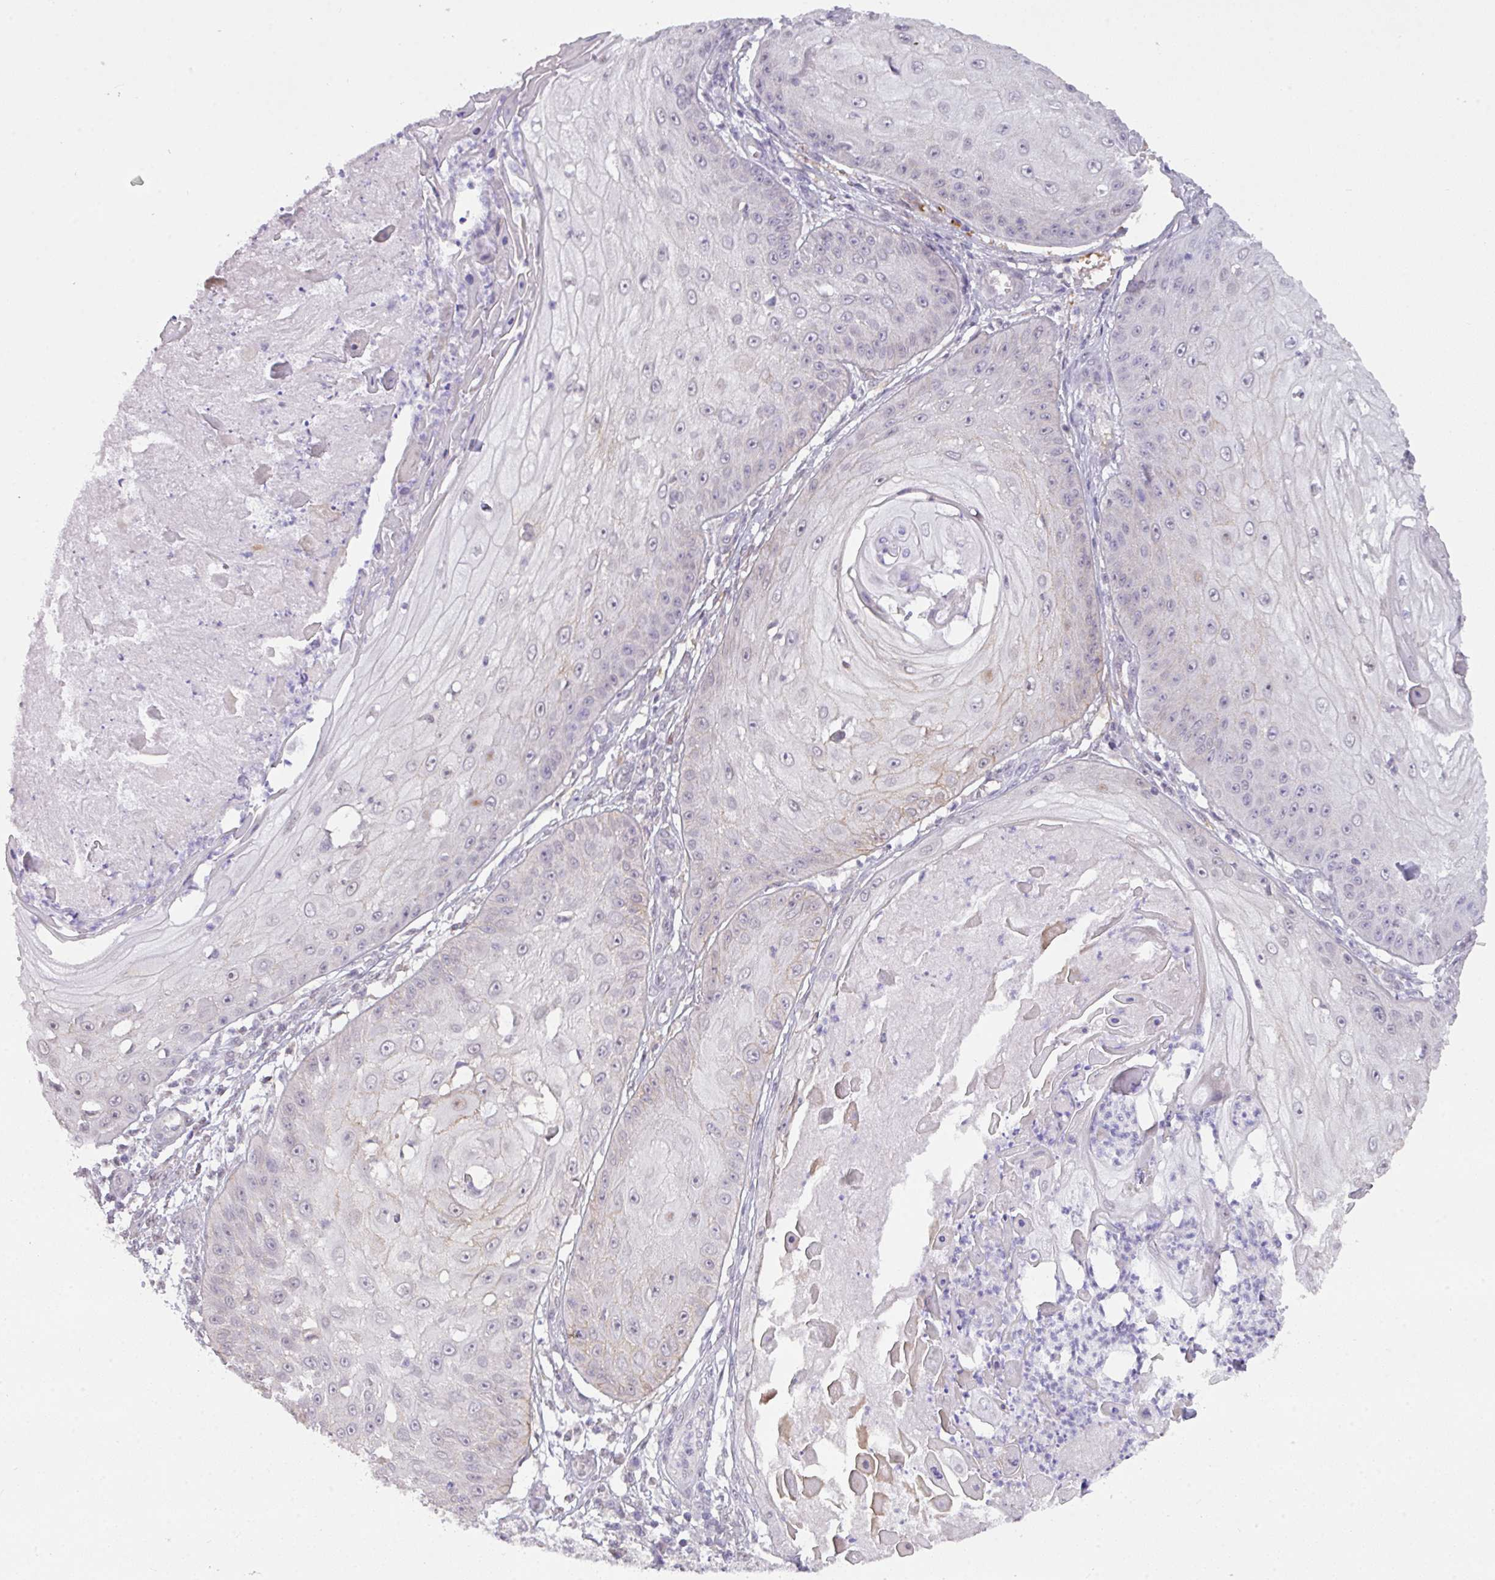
{"staining": {"intensity": "weak", "quantity": "<25%", "location": "cytoplasmic/membranous"}, "tissue": "skin cancer", "cell_type": "Tumor cells", "image_type": "cancer", "snomed": [{"axis": "morphology", "description": "Squamous cell carcinoma, NOS"}, {"axis": "topography", "description": "Skin"}], "caption": "Photomicrograph shows no significant protein expression in tumor cells of squamous cell carcinoma (skin).", "gene": "ANKRD13B", "patient": {"sex": "male", "age": 70}}